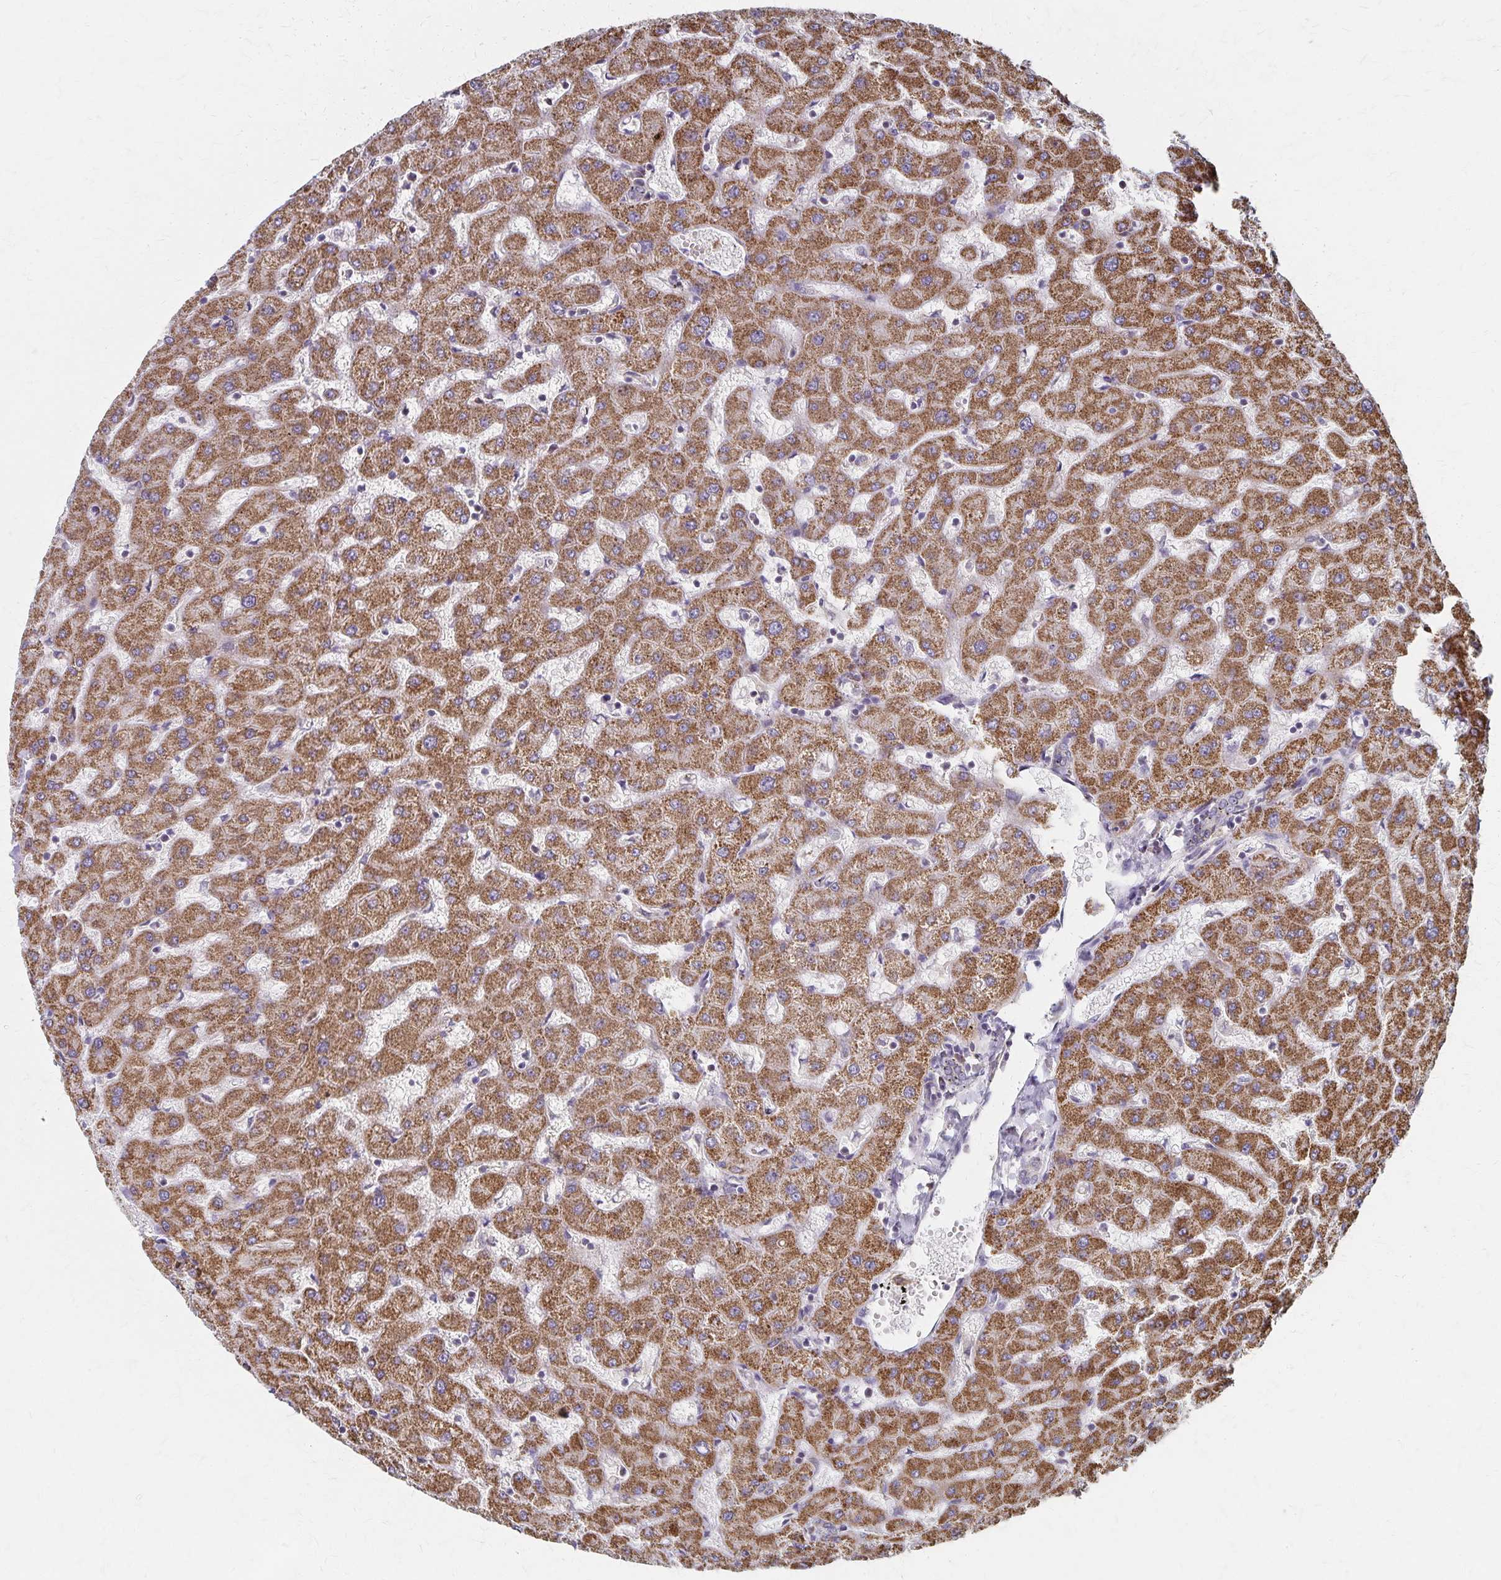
{"staining": {"intensity": "weak", "quantity": ">75%", "location": "cytoplasmic/membranous"}, "tissue": "liver", "cell_type": "Cholangiocytes", "image_type": "normal", "snomed": [{"axis": "morphology", "description": "Normal tissue, NOS"}, {"axis": "topography", "description": "Liver"}], "caption": "This micrograph displays IHC staining of unremarkable liver, with low weak cytoplasmic/membranous expression in approximately >75% of cholangiocytes.", "gene": "DYRK4", "patient": {"sex": "female", "age": 63}}